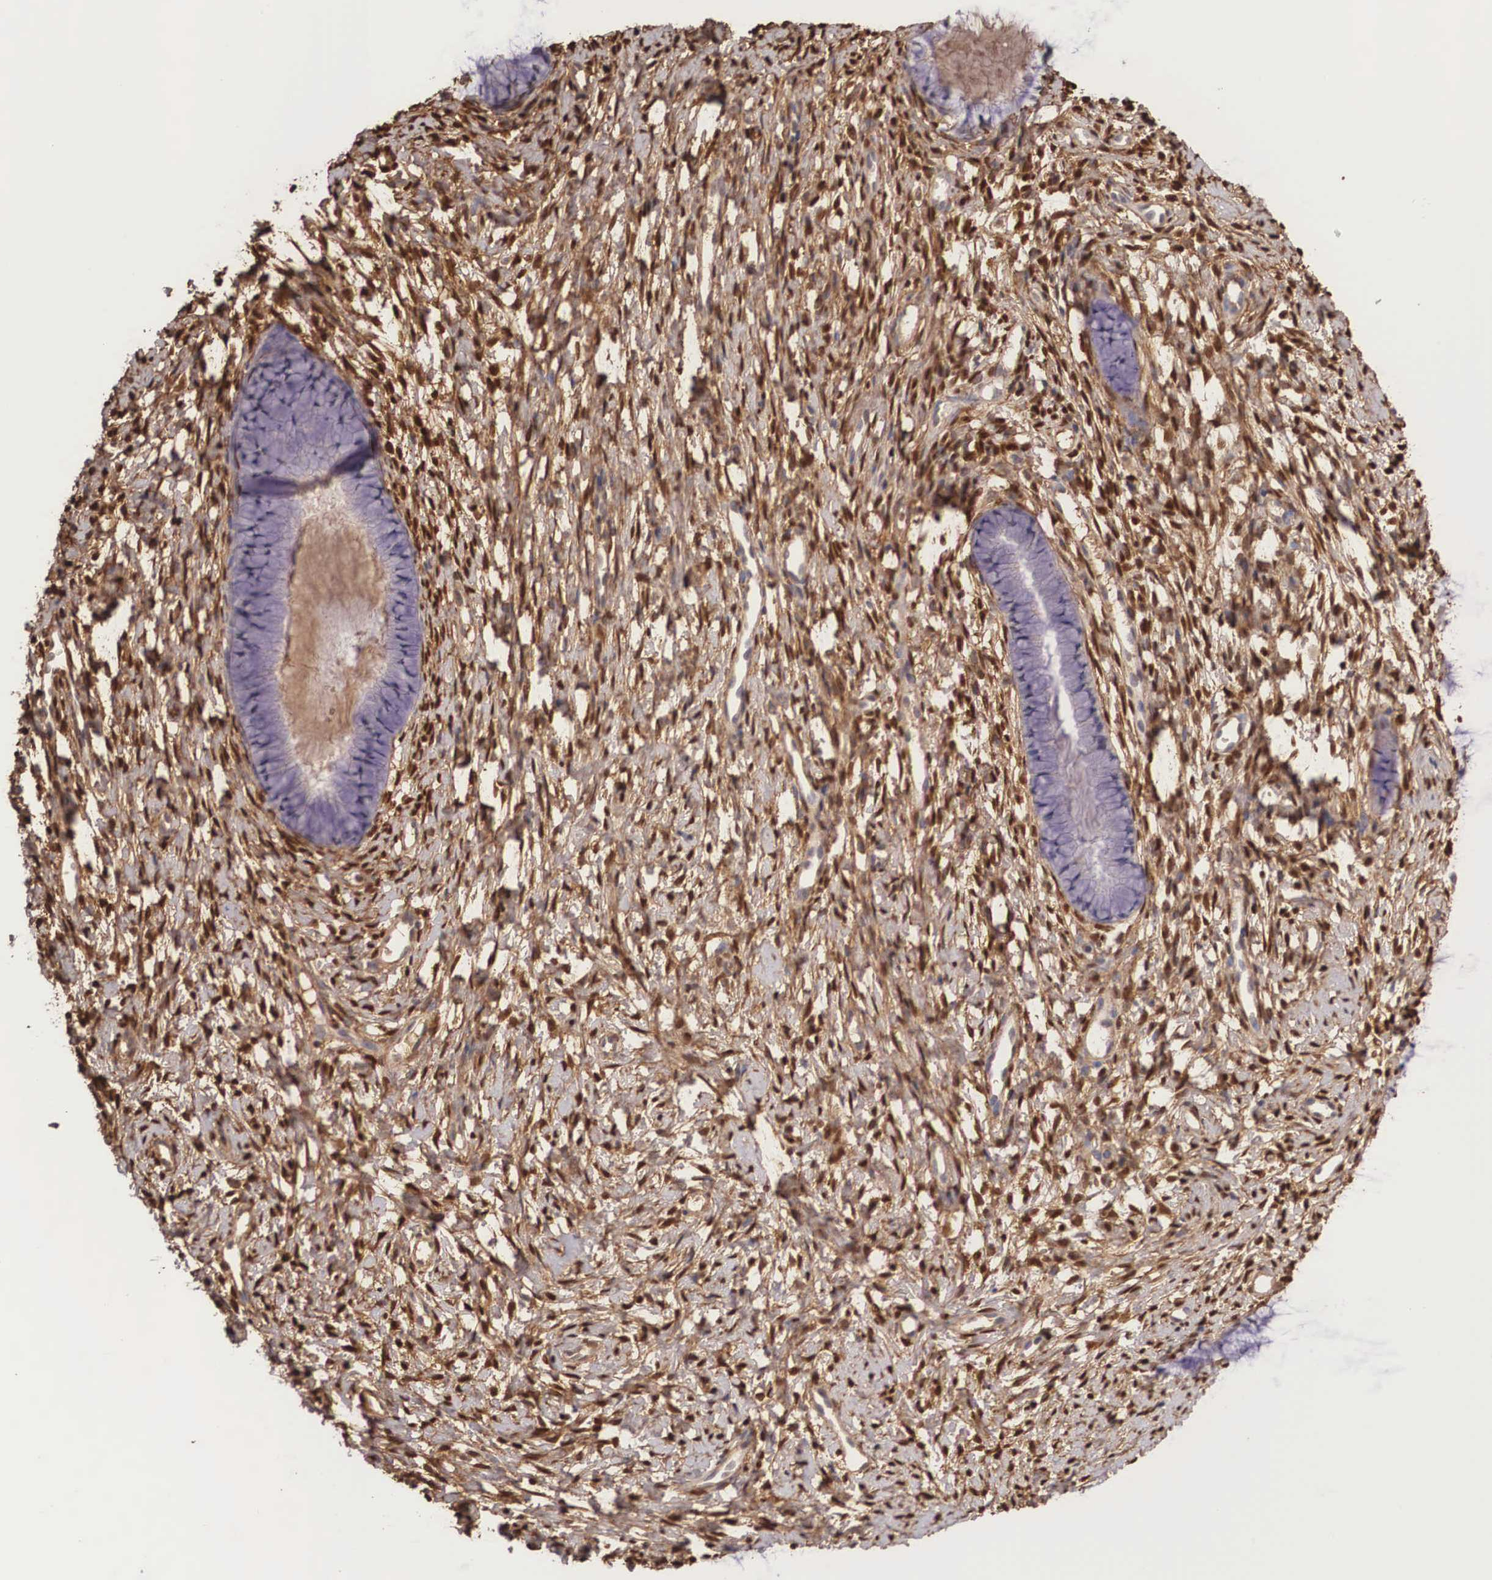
{"staining": {"intensity": "negative", "quantity": "none", "location": "none"}, "tissue": "cervix", "cell_type": "Glandular cells", "image_type": "normal", "snomed": [{"axis": "morphology", "description": "Normal tissue, NOS"}, {"axis": "topography", "description": "Cervix"}], "caption": "Immunohistochemistry (IHC) of unremarkable cervix reveals no staining in glandular cells.", "gene": "LGALS1", "patient": {"sex": "female", "age": 82}}